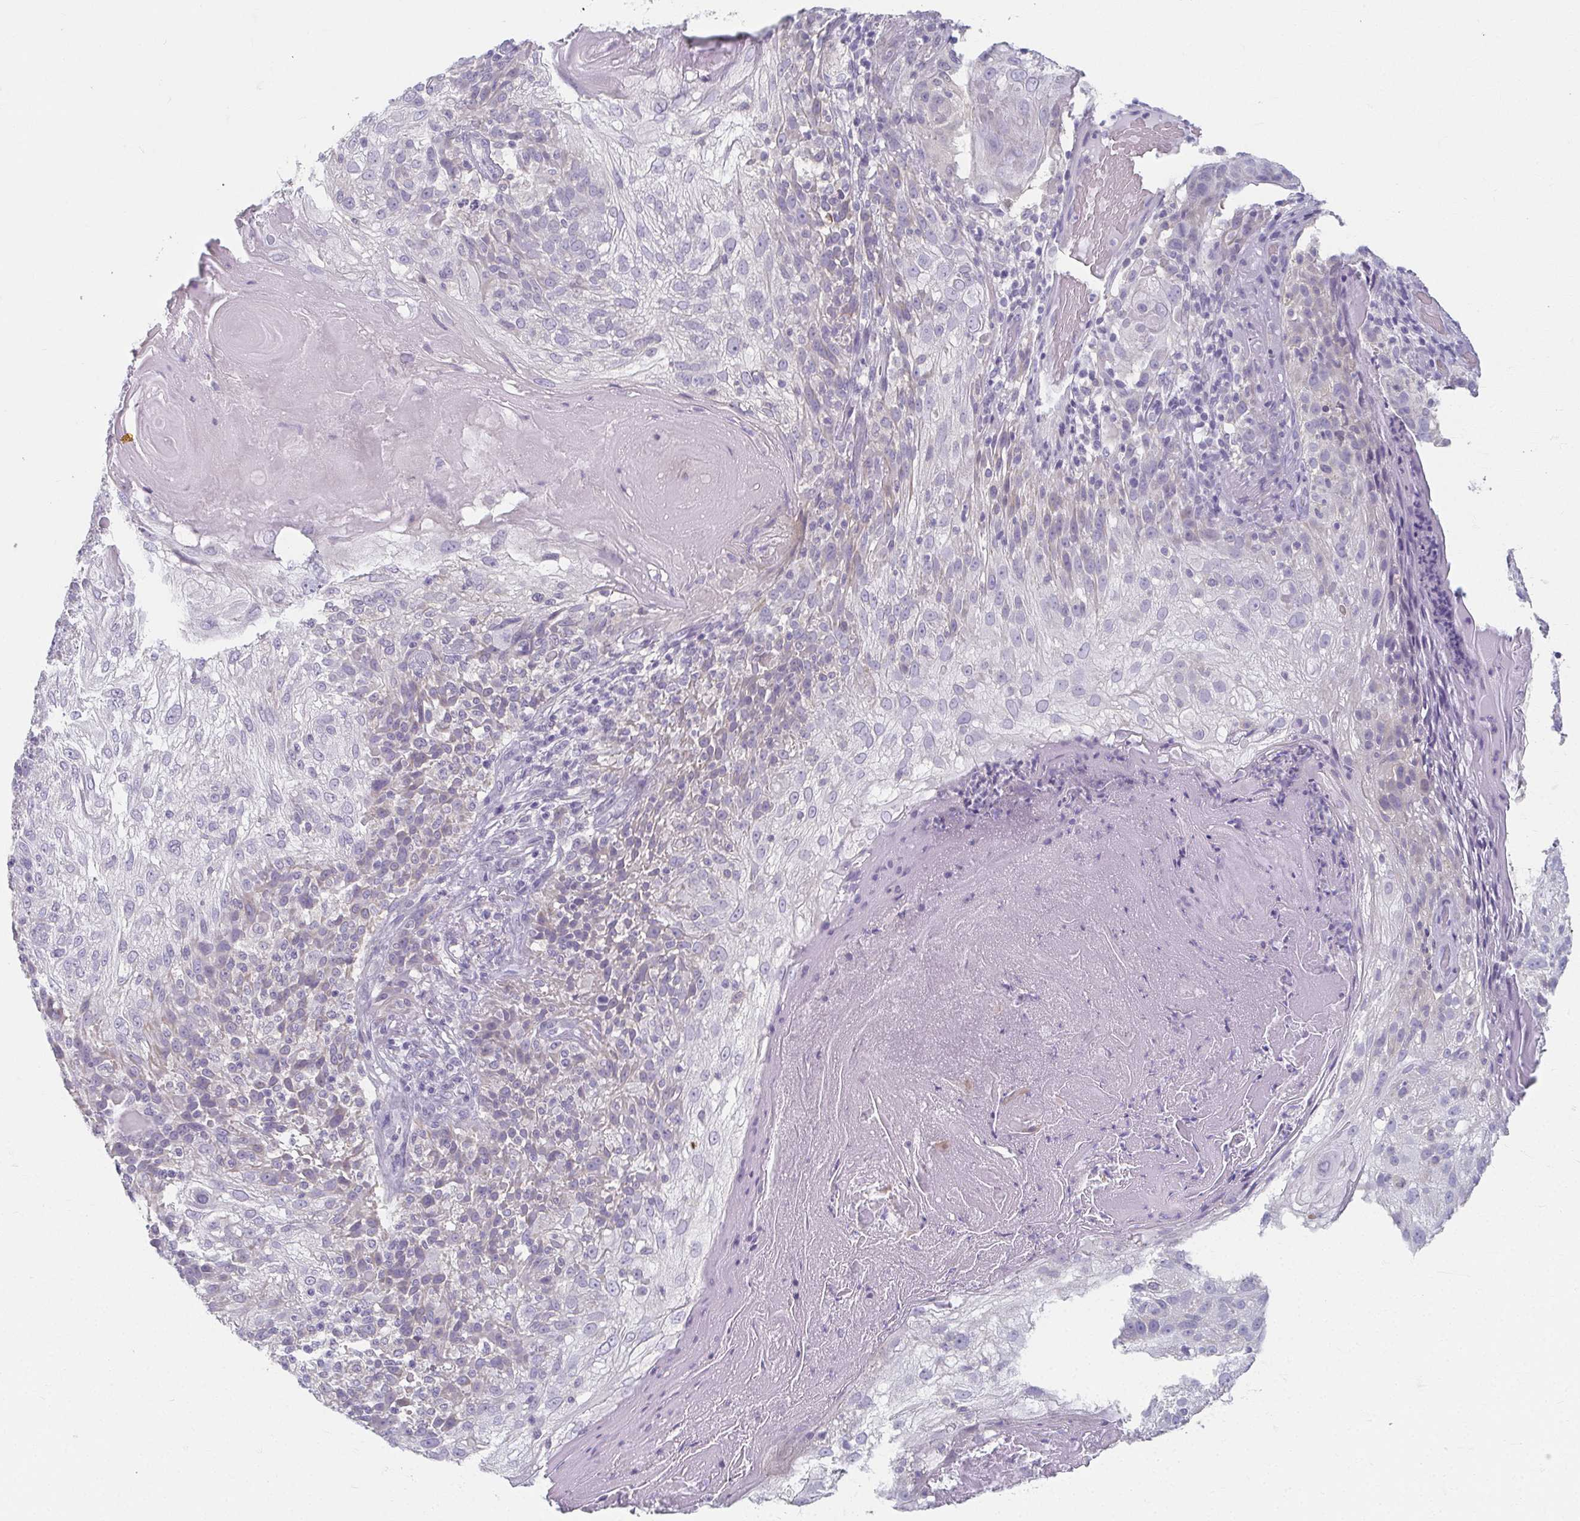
{"staining": {"intensity": "negative", "quantity": "none", "location": "none"}, "tissue": "skin cancer", "cell_type": "Tumor cells", "image_type": "cancer", "snomed": [{"axis": "morphology", "description": "Normal tissue, NOS"}, {"axis": "morphology", "description": "Squamous cell carcinoma, NOS"}, {"axis": "topography", "description": "Skin"}], "caption": "Immunohistochemical staining of skin cancer (squamous cell carcinoma) demonstrates no significant staining in tumor cells.", "gene": "CAMKV", "patient": {"sex": "female", "age": 83}}